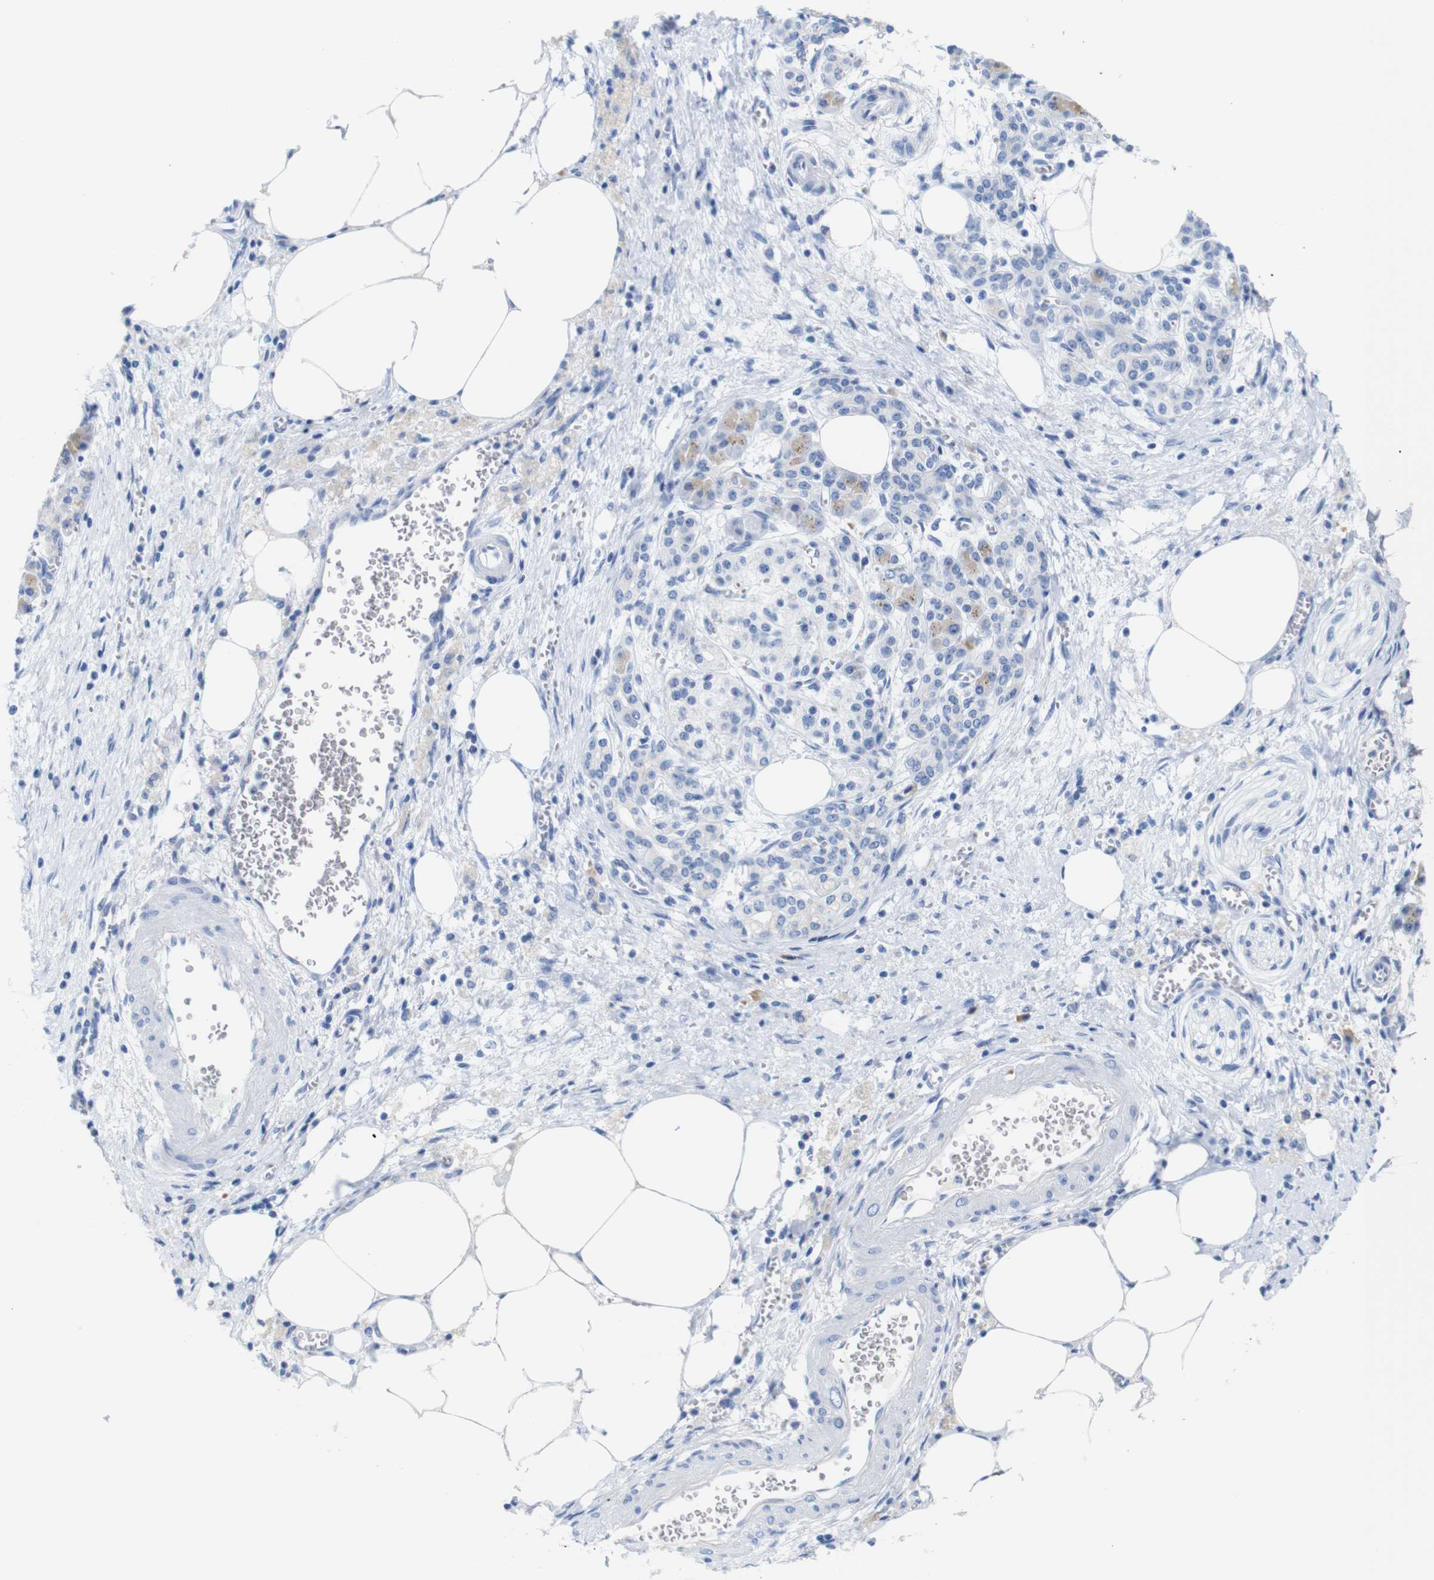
{"staining": {"intensity": "negative", "quantity": "none", "location": "none"}, "tissue": "pancreatic cancer", "cell_type": "Tumor cells", "image_type": "cancer", "snomed": [{"axis": "morphology", "description": "Adenocarcinoma, NOS"}, {"axis": "topography", "description": "Pancreas"}], "caption": "Micrograph shows no protein positivity in tumor cells of pancreatic cancer tissue.", "gene": "ERVMER34-1", "patient": {"sex": "female", "age": 70}}